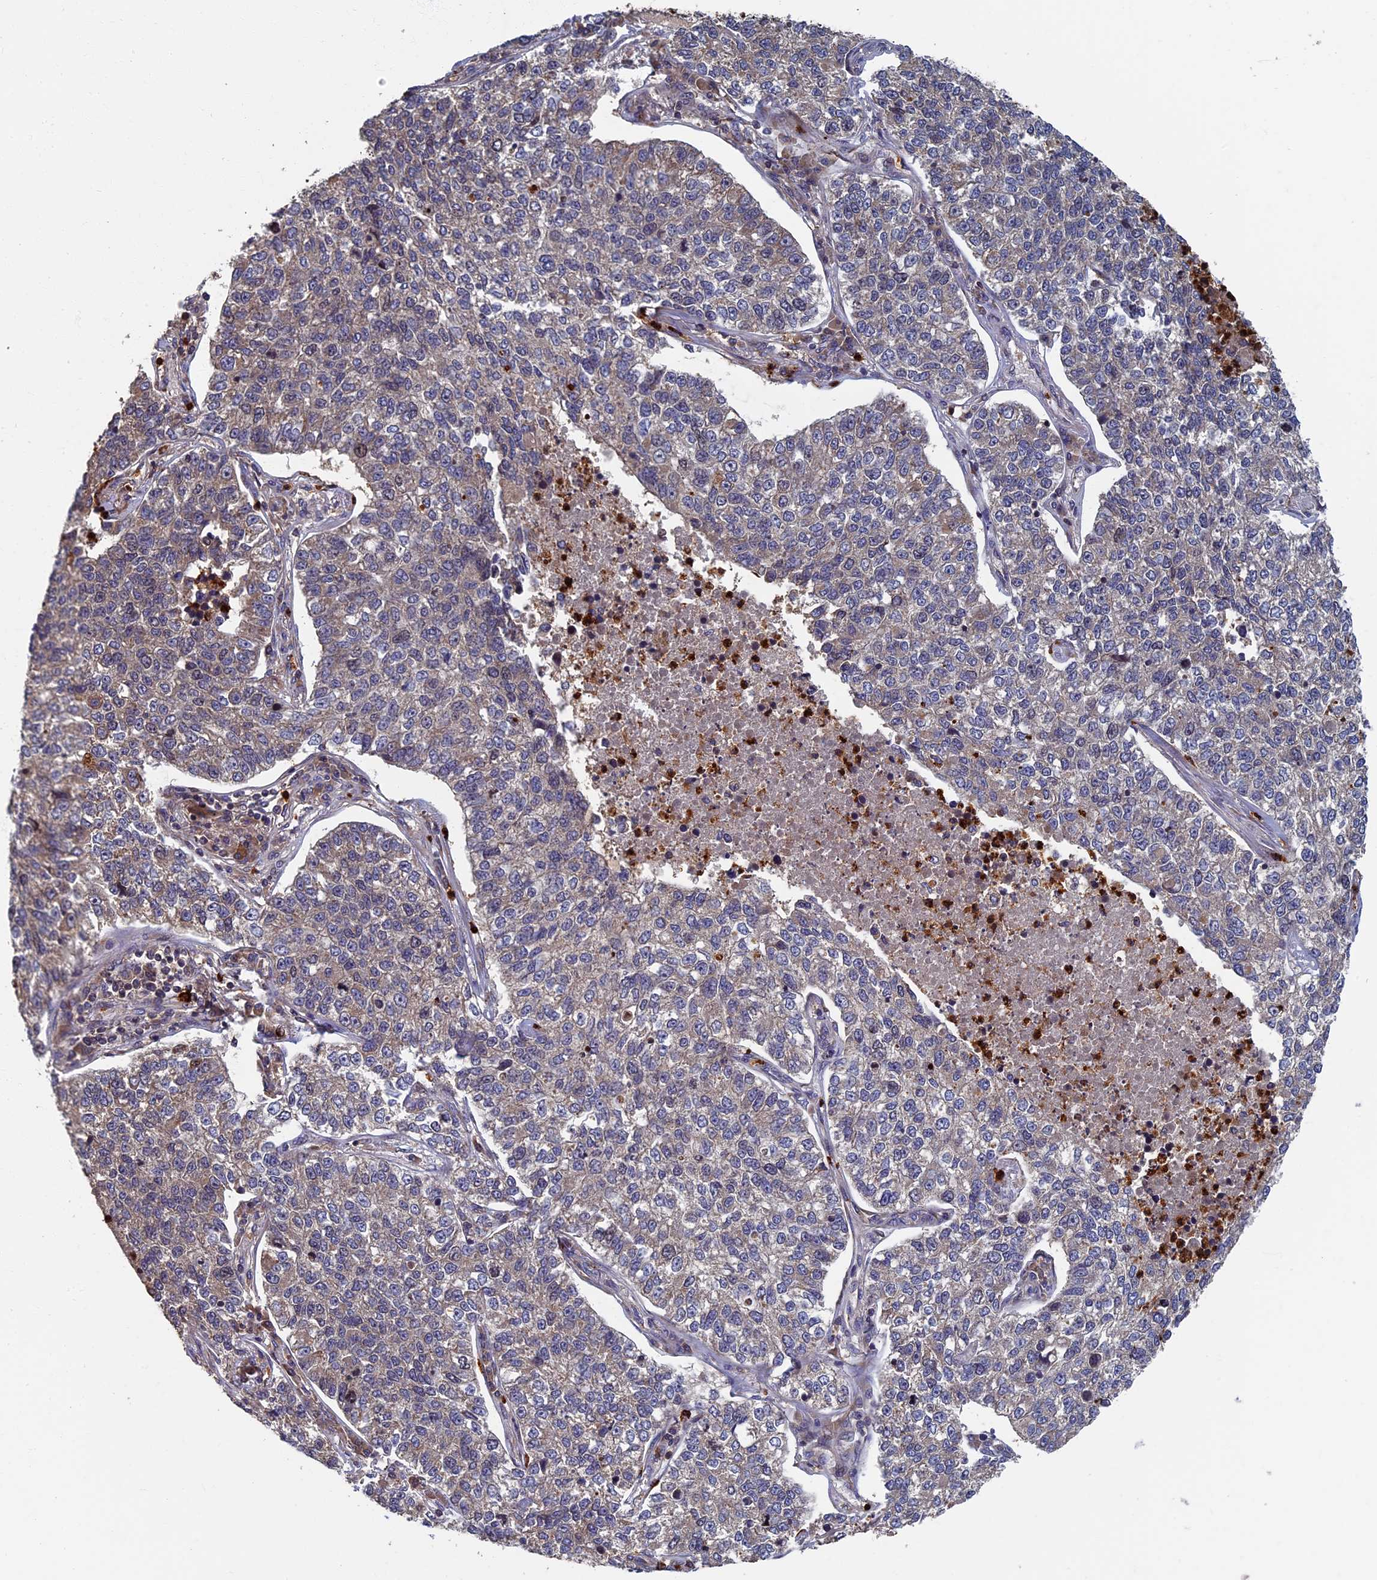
{"staining": {"intensity": "weak", "quantity": "25%-75%", "location": "cytoplasmic/membranous"}, "tissue": "lung cancer", "cell_type": "Tumor cells", "image_type": "cancer", "snomed": [{"axis": "morphology", "description": "Adenocarcinoma, NOS"}, {"axis": "topography", "description": "Lung"}], "caption": "About 25%-75% of tumor cells in human lung adenocarcinoma exhibit weak cytoplasmic/membranous protein positivity as visualized by brown immunohistochemical staining.", "gene": "TNK2", "patient": {"sex": "male", "age": 49}}